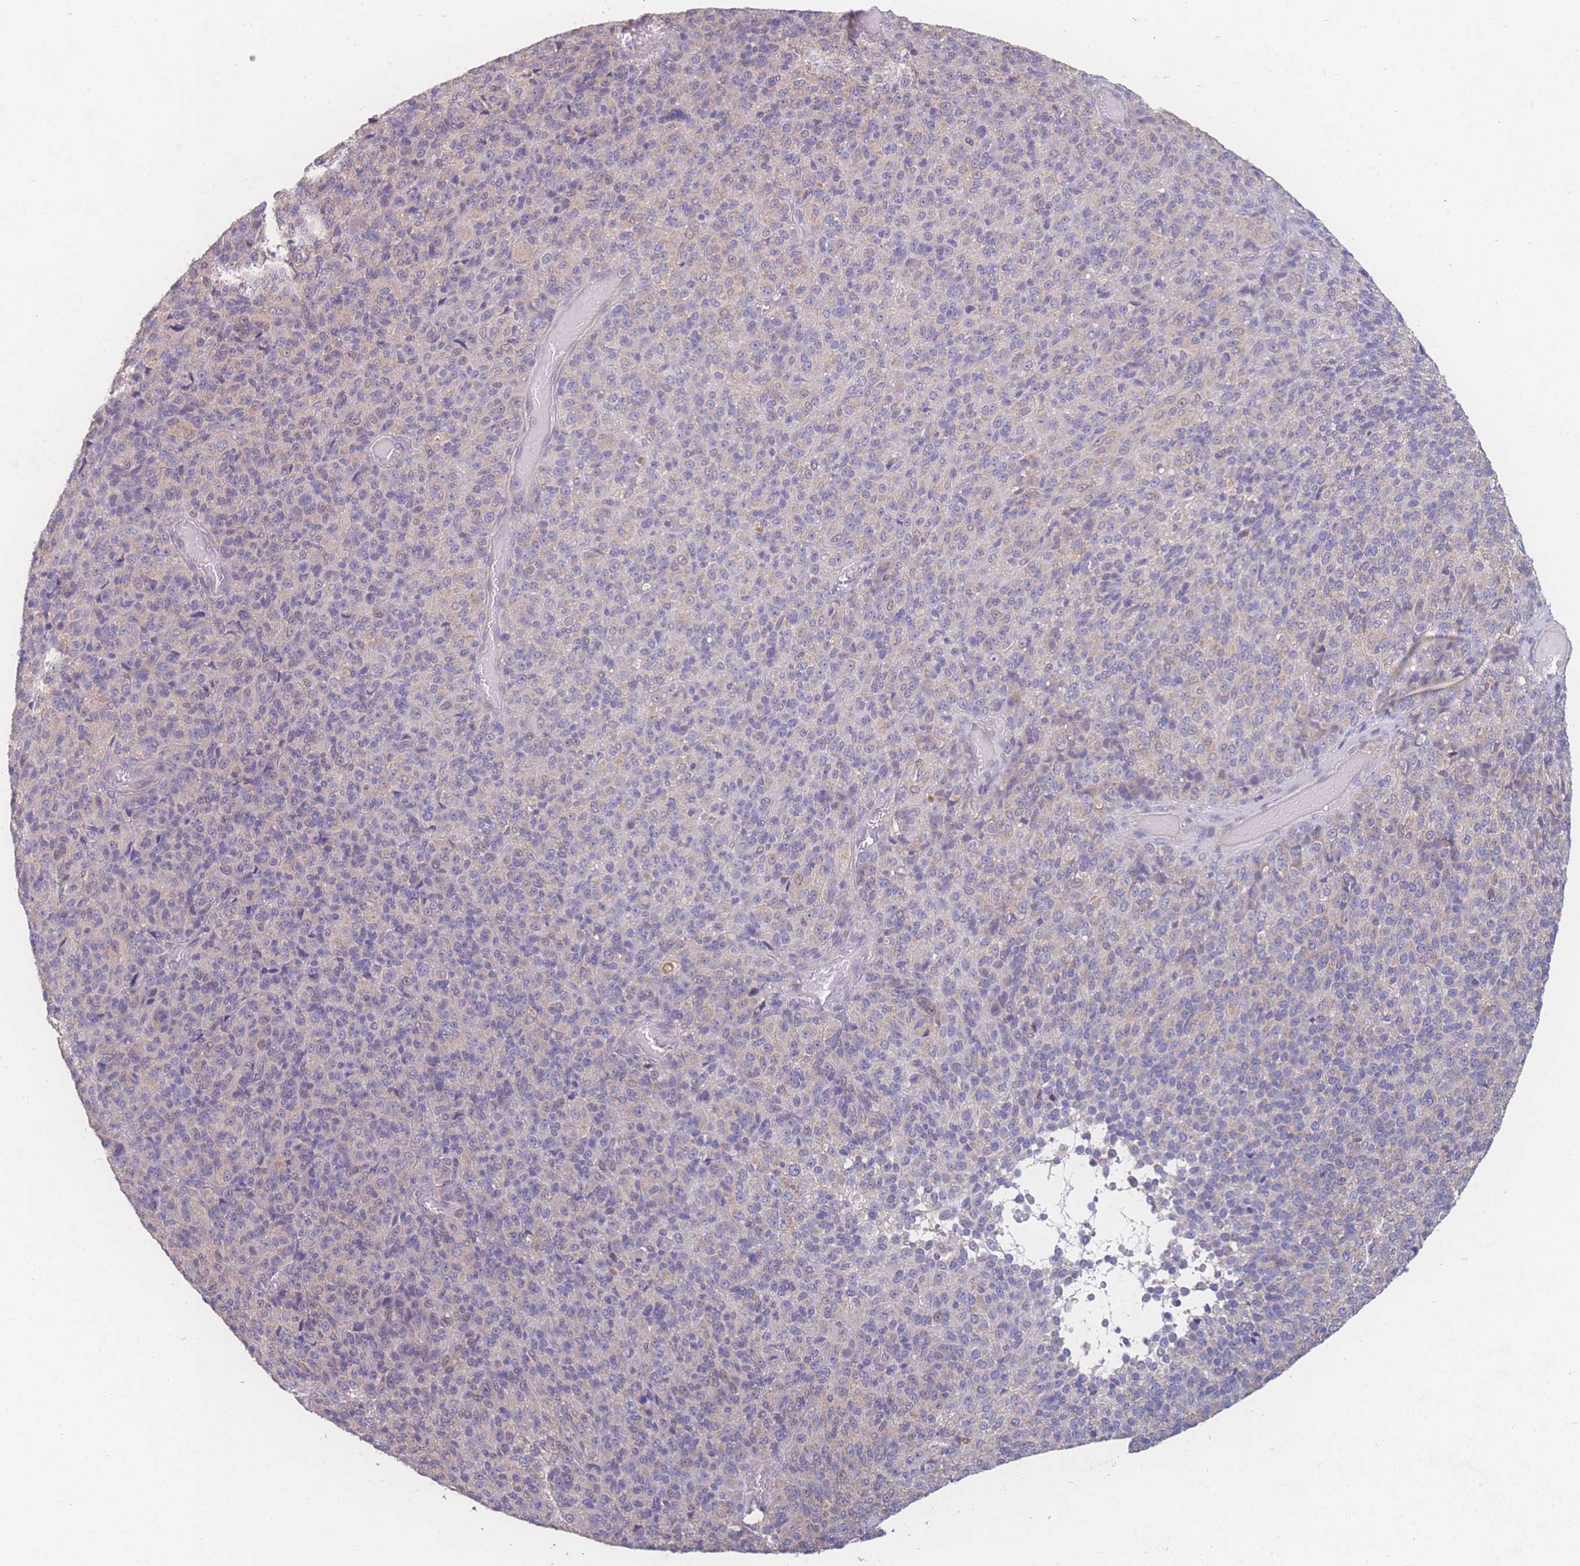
{"staining": {"intensity": "negative", "quantity": "none", "location": "none"}, "tissue": "melanoma", "cell_type": "Tumor cells", "image_type": "cancer", "snomed": [{"axis": "morphology", "description": "Malignant melanoma, Metastatic site"}, {"axis": "topography", "description": "Brain"}], "caption": "Immunohistochemistry histopathology image of melanoma stained for a protein (brown), which exhibits no expression in tumor cells.", "gene": "GIPR", "patient": {"sex": "female", "age": 56}}